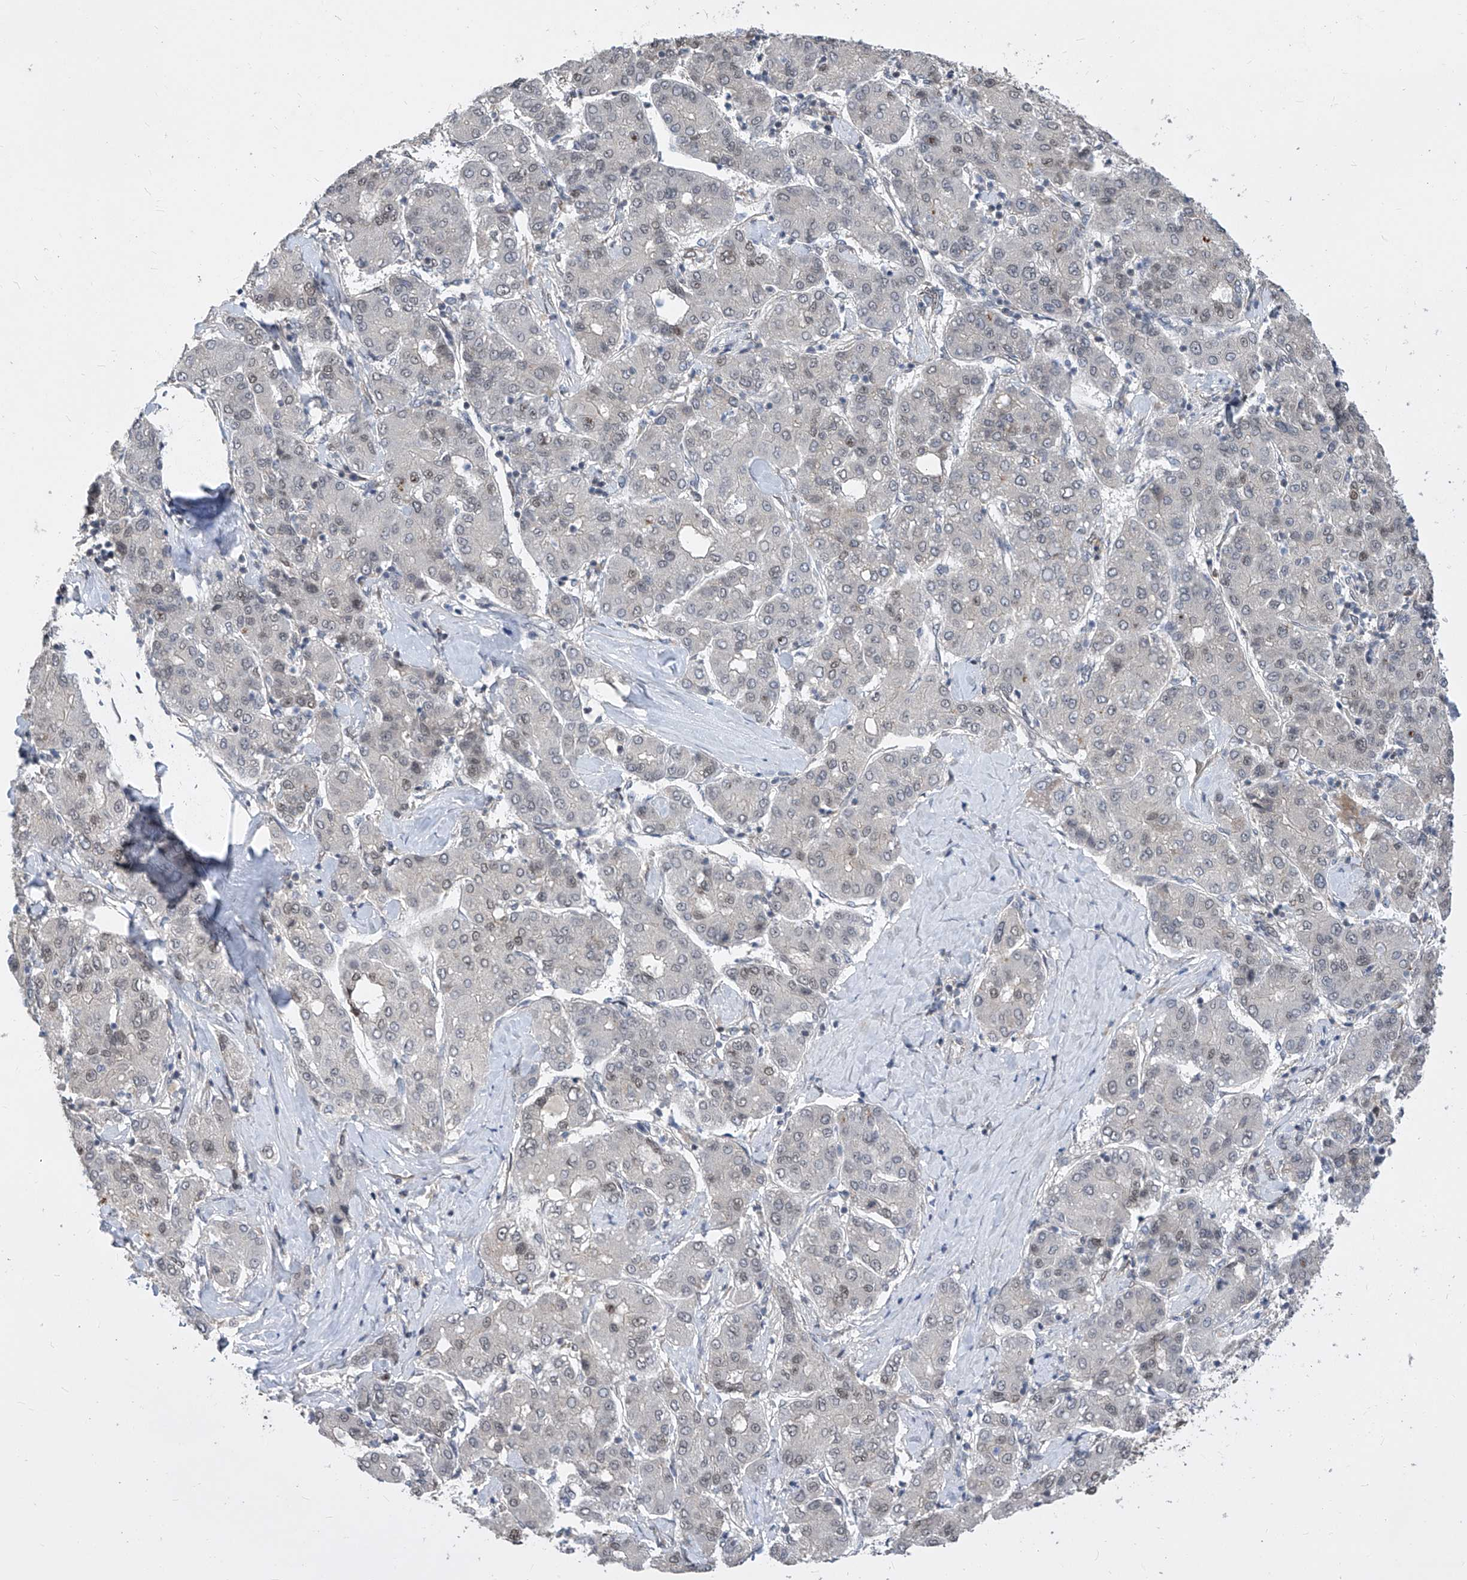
{"staining": {"intensity": "negative", "quantity": "none", "location": "none"}, "tissue": "liver cancer", "cell_type": "Tumor cells", "image_type": "cancer", "snomed": [{"axis": "morphology", "description": "Carcinoma, Hepatocellular, NOS"}, {"axis": "topography", "description": "Liver"}], "caption": "Immunohistochemistry (IHC) image of neoplastic tissue: human hepatocellular carcinoma (liver) stained with DAB (3,3'-diaminobenzidine) shows no significant protein positivity in tumor cells. (Immunohistochemistry, brightfield microscopy, high magnification).", "gene": "CETN2", "patient": {"sex": "male", "age": 65}}